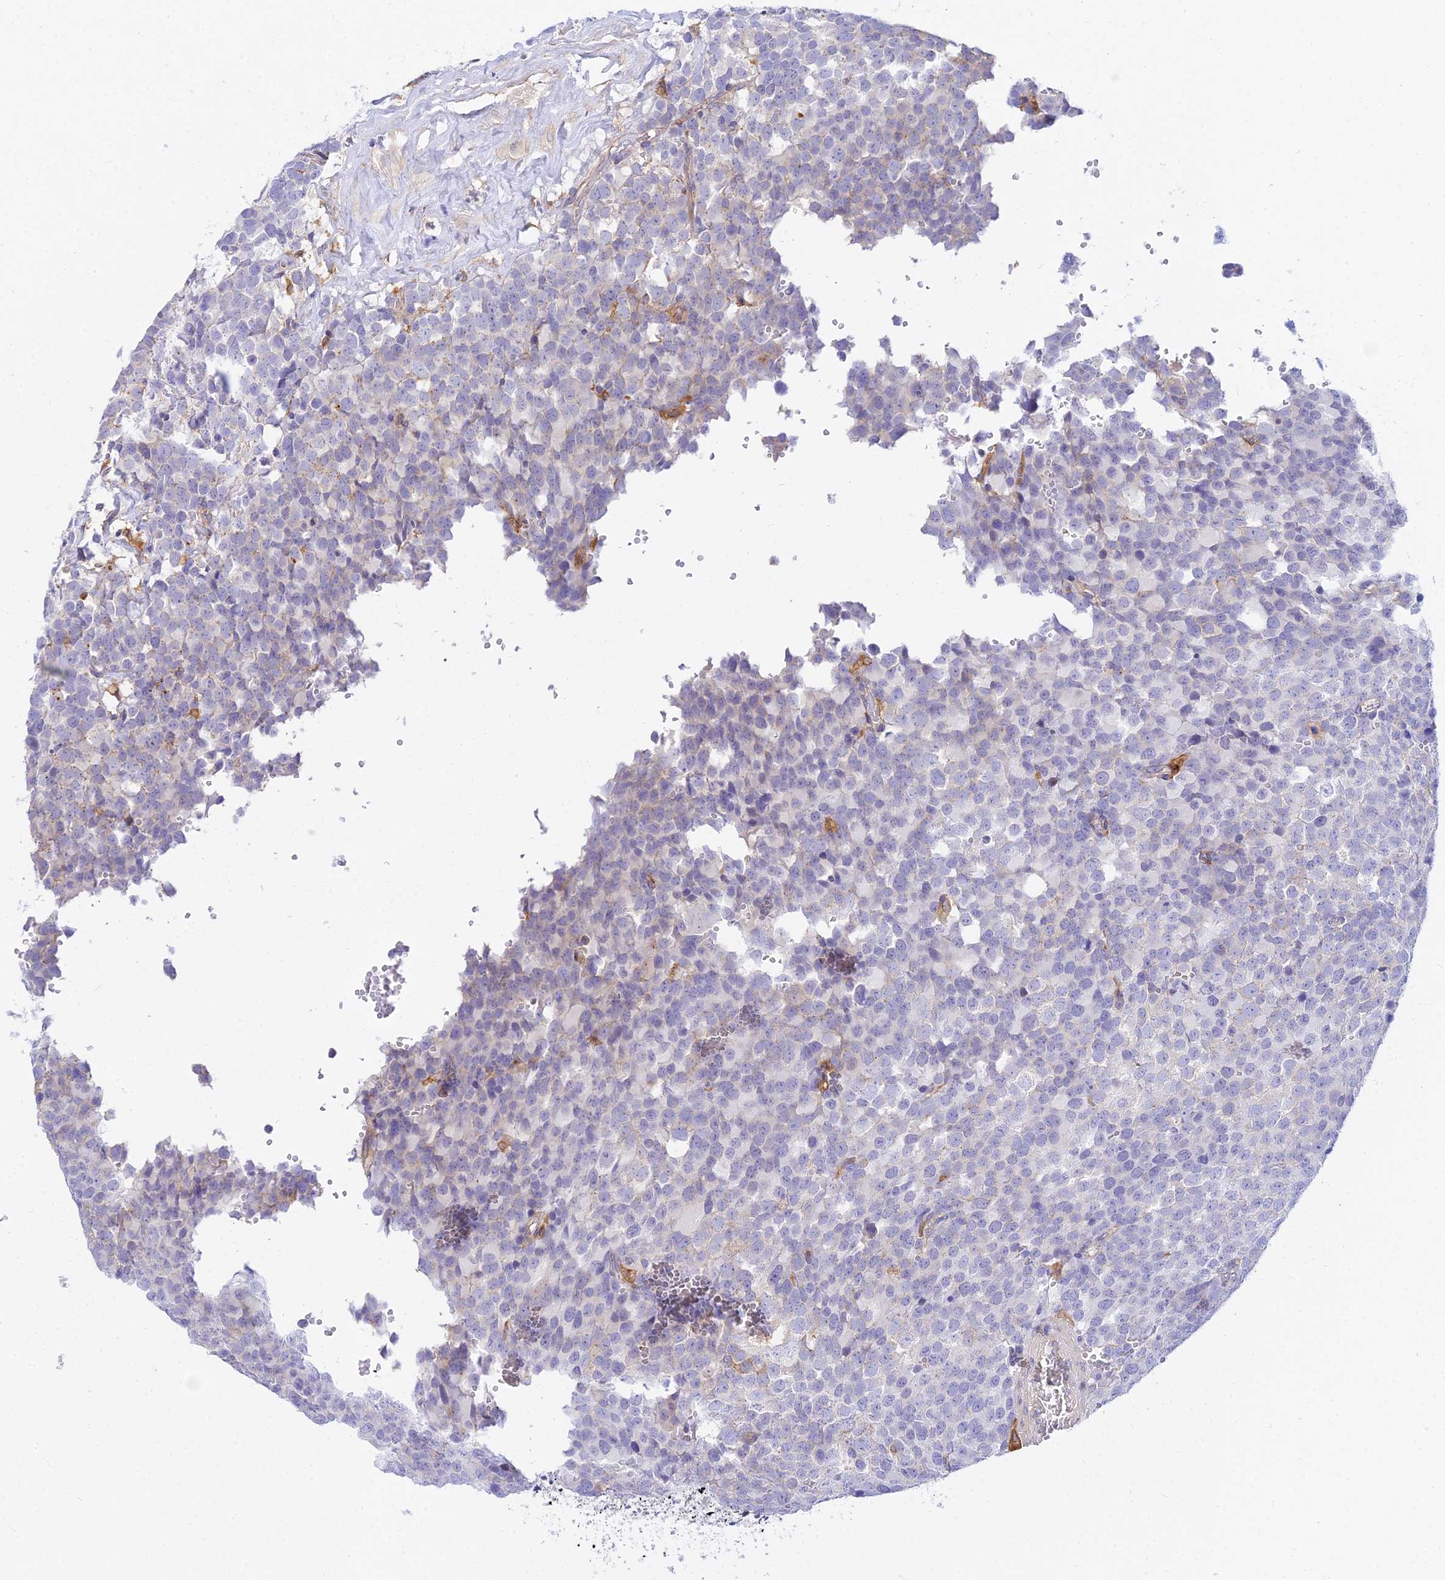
{"staining": {"intensity": "negative", "quantity": "none", "location": "none"}, "tissue": "testis cancer", "cell_type": "Tumor cells", "image_type": "cancer", "snomed": [{"axis": "morphology", "description": "Seminoma, NOS"}, {"axis": "topography", "description": "Testis"}], "caption": "Testis seminoma was stained to show a protein in brown. There is no significant expression in tumor cells.", "gene": "ARL8B", "patient": {"sex": "male", "age": 71}}